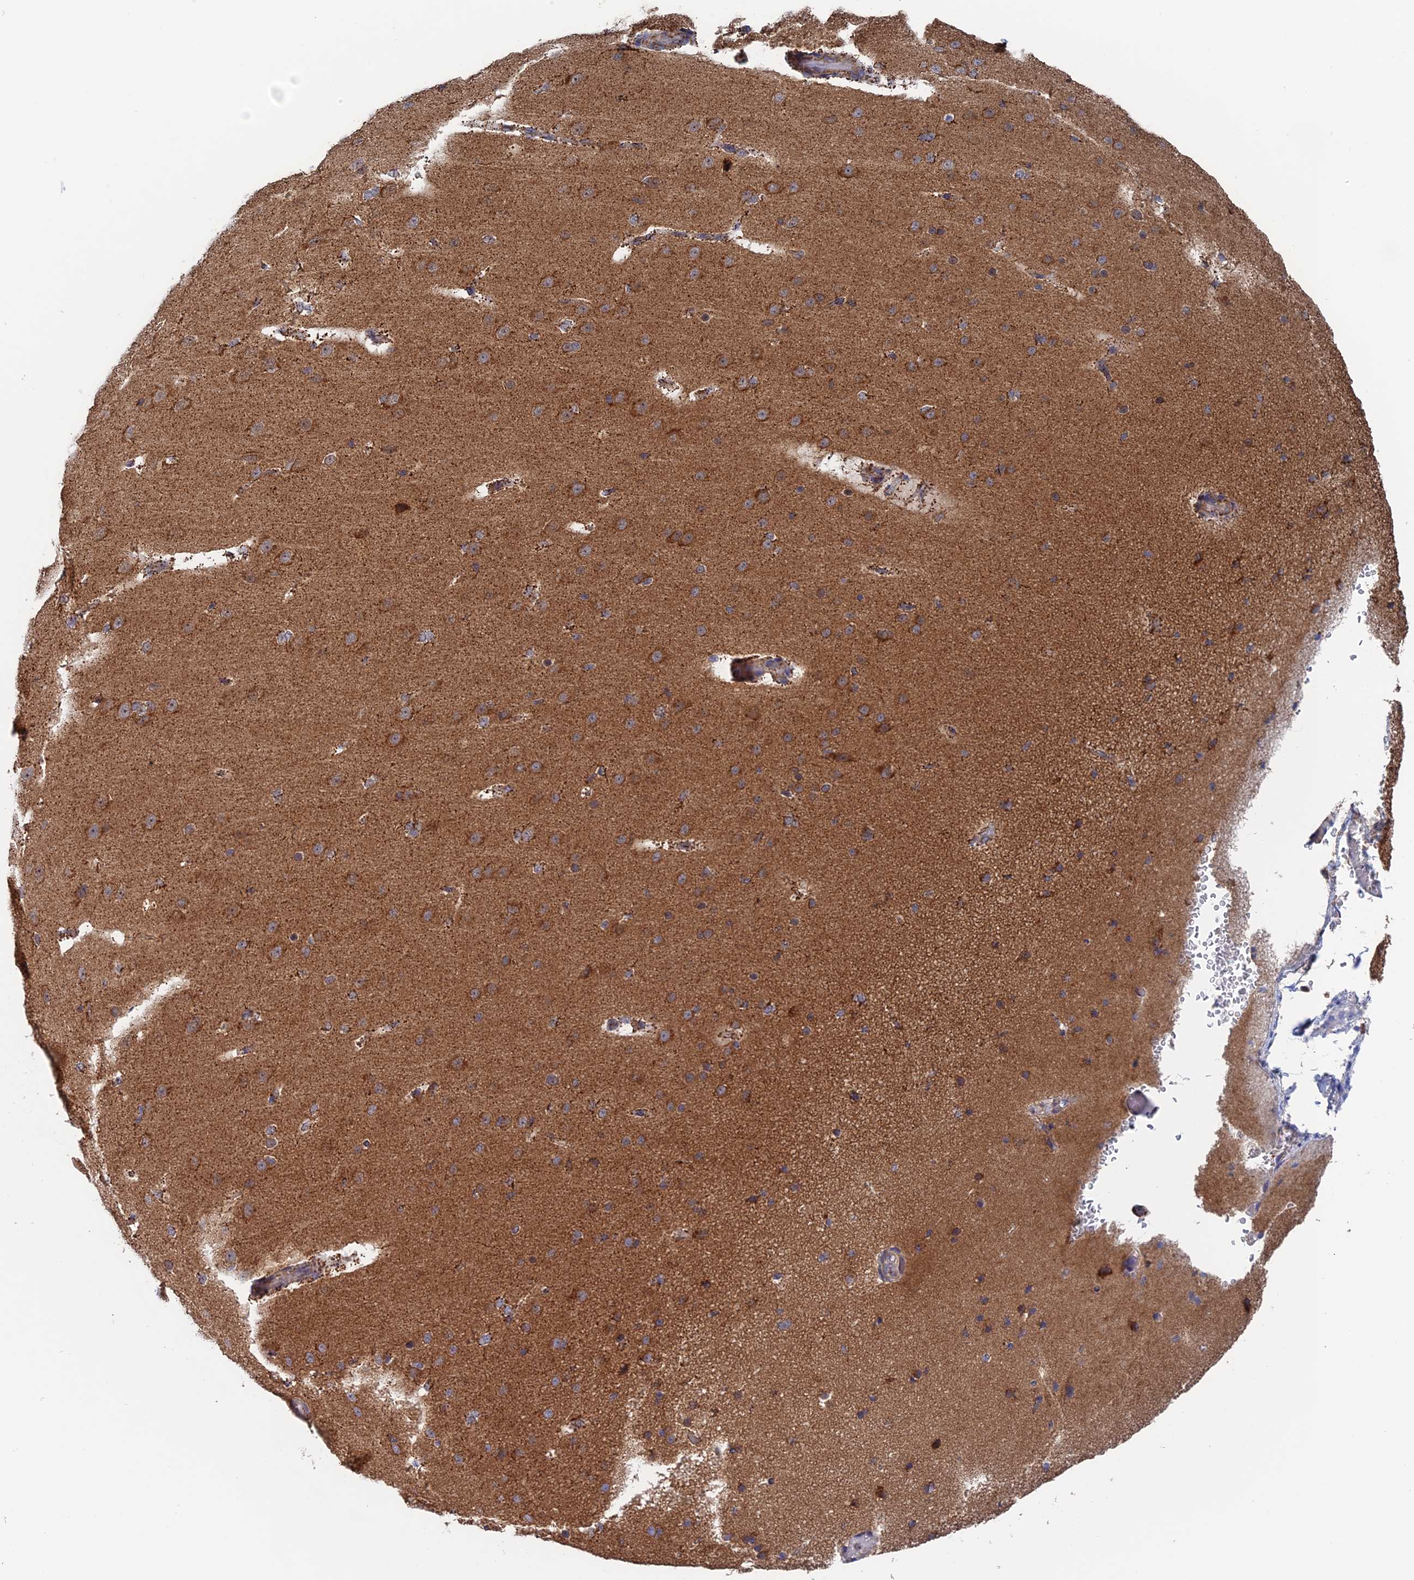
{"staining": {"intensity": "moderate", "quantity": "25%-75%", "location": "cytoplasmic/membranous"}, "tissue": "cerebral cortex", "cell_type": "Endothelial cells", "image_type": "normal", "snomed": [{"axis": "morphology", "description": "Normal tissue, NOS"}, {"axis": "morphology", "description": "Developmental malformation"}, {"axis": "topography", "description": "Cerebral cortex"}], "caption": "Protein expression analysis of unremarkable cerebral cortex shows moderate cytoplasmic/membranous expression in about 25%-75% of endothelial cells. (DAB IHC with brightfield microscopy, high magnification).", "gene": "DTYMK", "patient": {"sex": "female", "age": 30}}